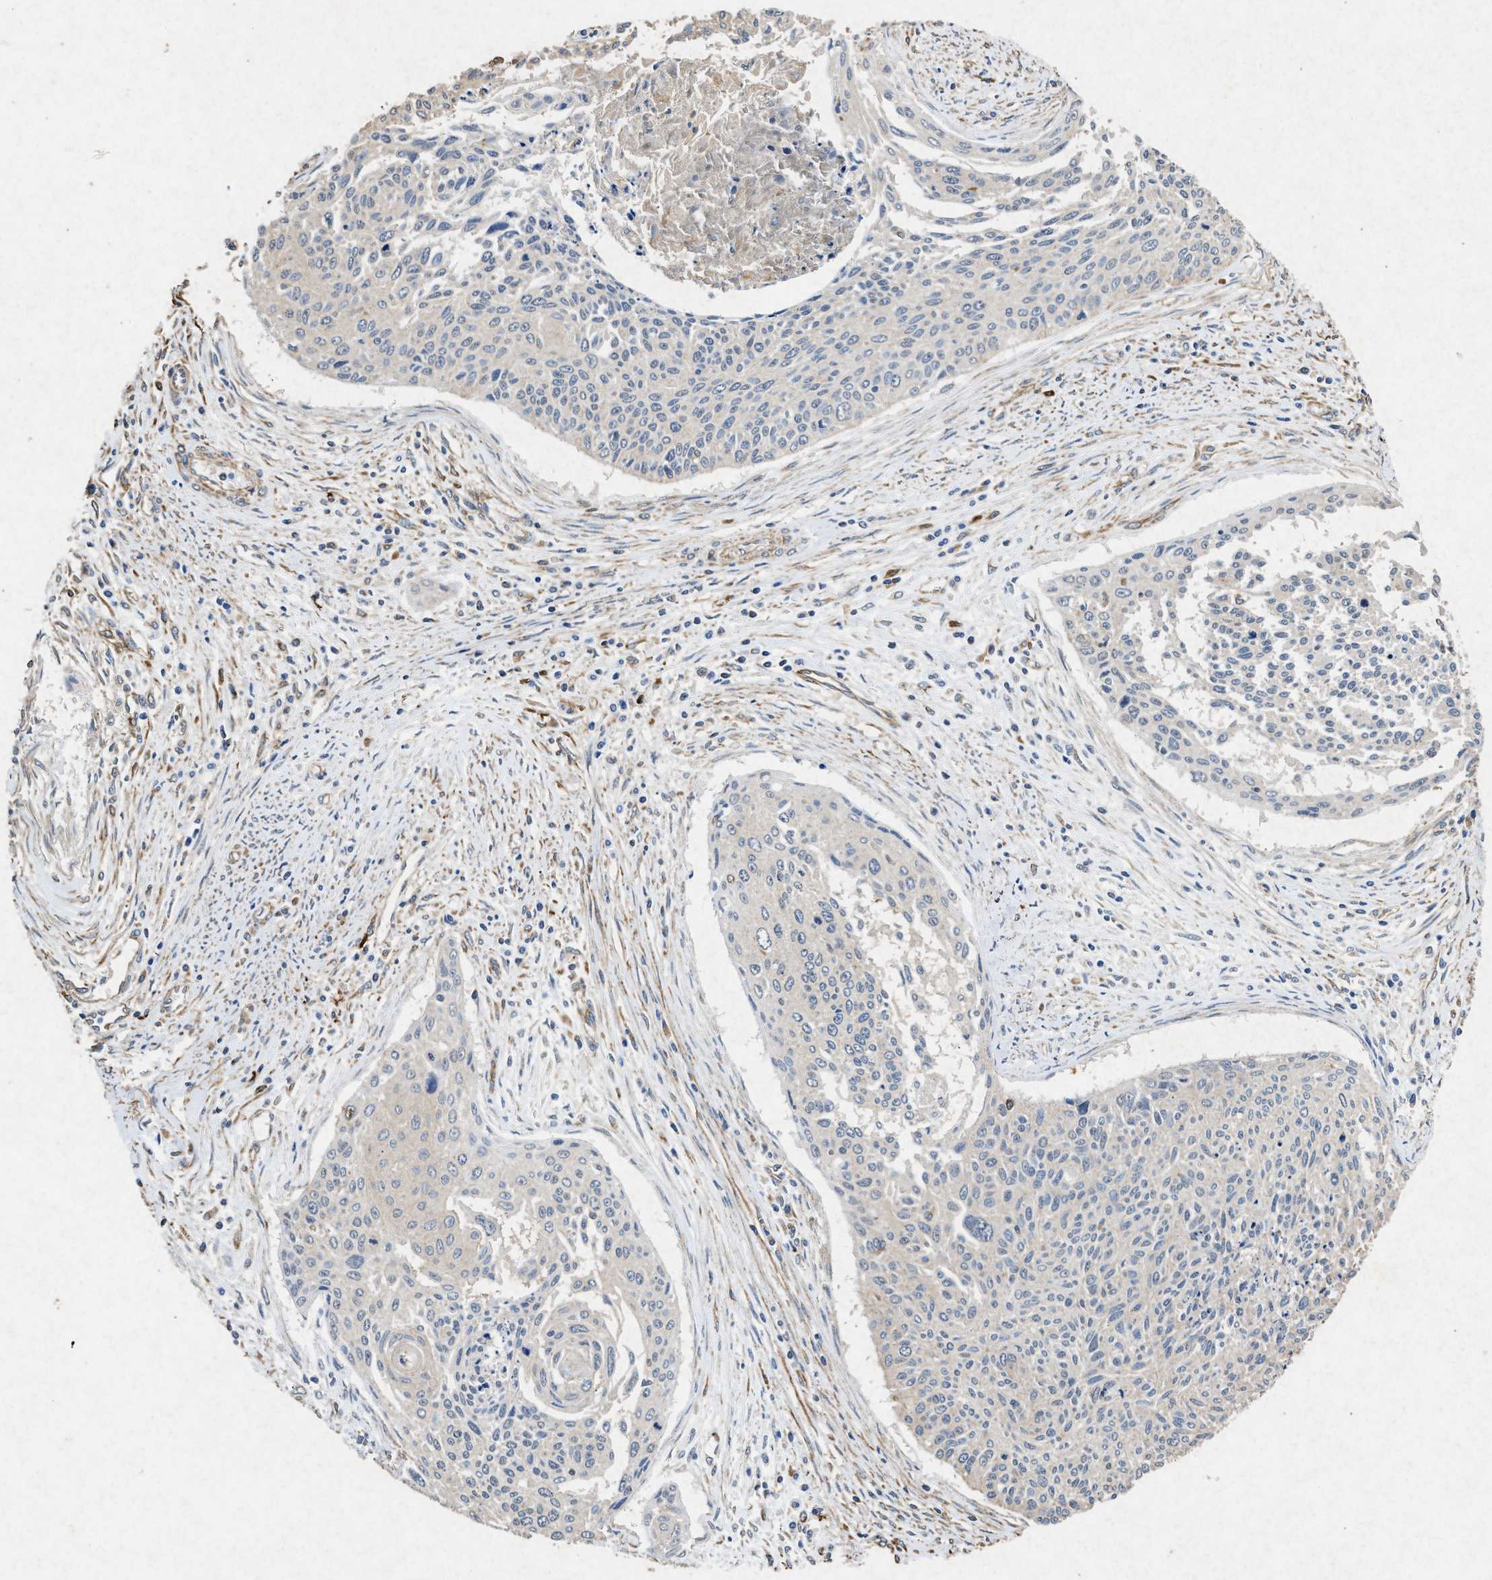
{"staining": {"intensity": "weak", "quantity": "<25%", "location": "cytoplasmic/membranous"}, "tissue": "cervical cancer", "cell_type": "Tumor cells", "image_type": "cancer", "snomed": [{"axis": "morphology", "description": "Squamous cell carcinoma, NOS"}, {"axis": "topography", "description": "Cervix"}], "caption": "Tumor cells are negative for protein expression in human cervical squamous cell carcinoma.", "gene": "CDK15", "patient": {"sex": "female", "age": 55}}